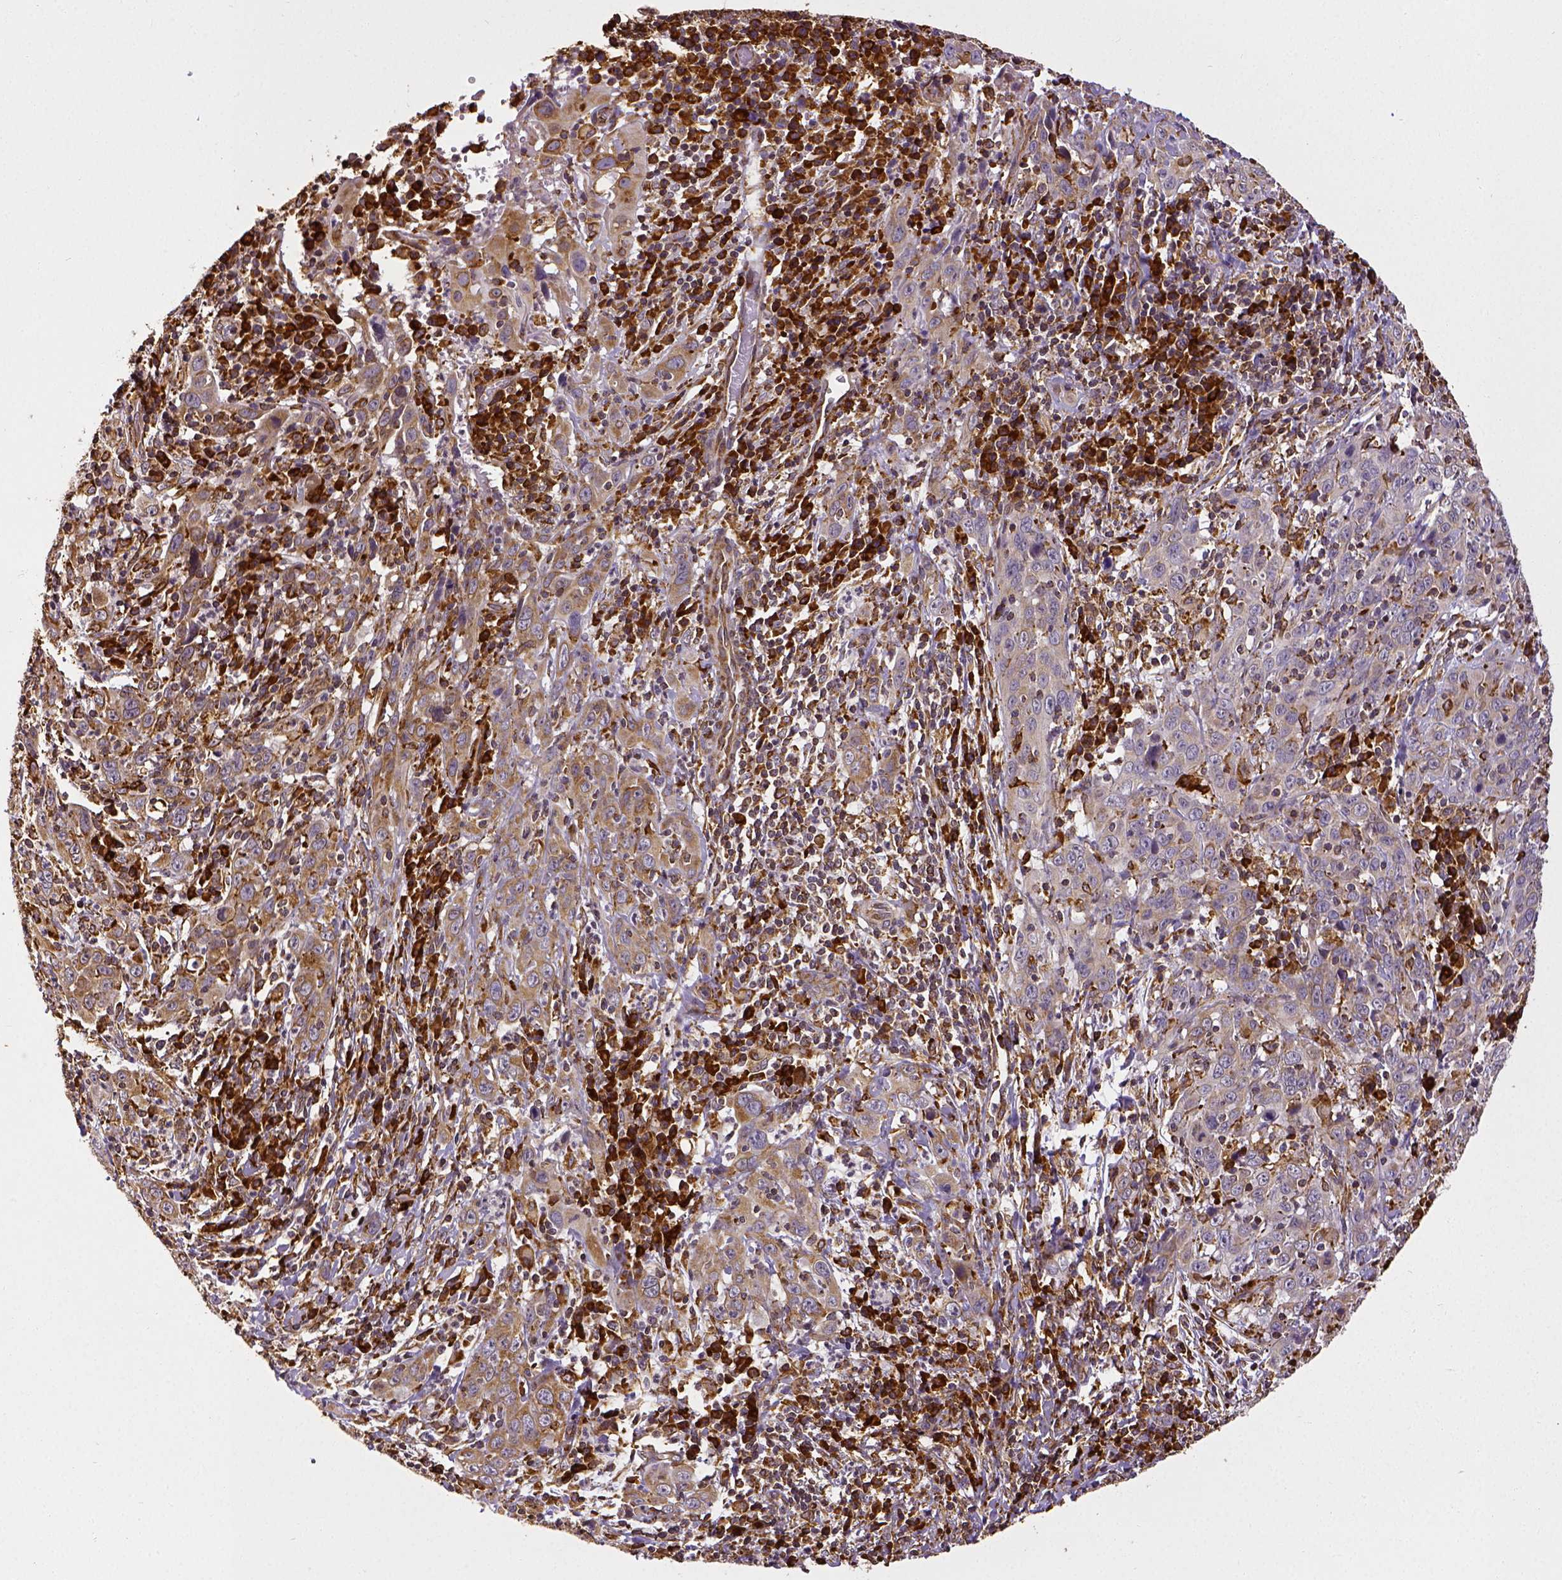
{"staining": {"intensity": "moderate", "quantity": ">75%", "location": "cytoplasmic/membranous"}, "tissue": "cervical cancer", "cell_type": "Tumor cells", "image_type": "cancer", "snomed": [{"axis": "morphology", "description": "Squamous cell carcinoma, NOS"}, {"axis": "topography", "description": "Cervix"}], "caption": "This photomicrograph shows immunohistochemistry (IHC) staining of cervical cancer (squamous cell carcinoma), with medium moderate cytoplasmic/membranous positivity in approximately >75% of tumor cells.", "gene": "MTDH", "patient": {"sex": "female", "age": 46}}